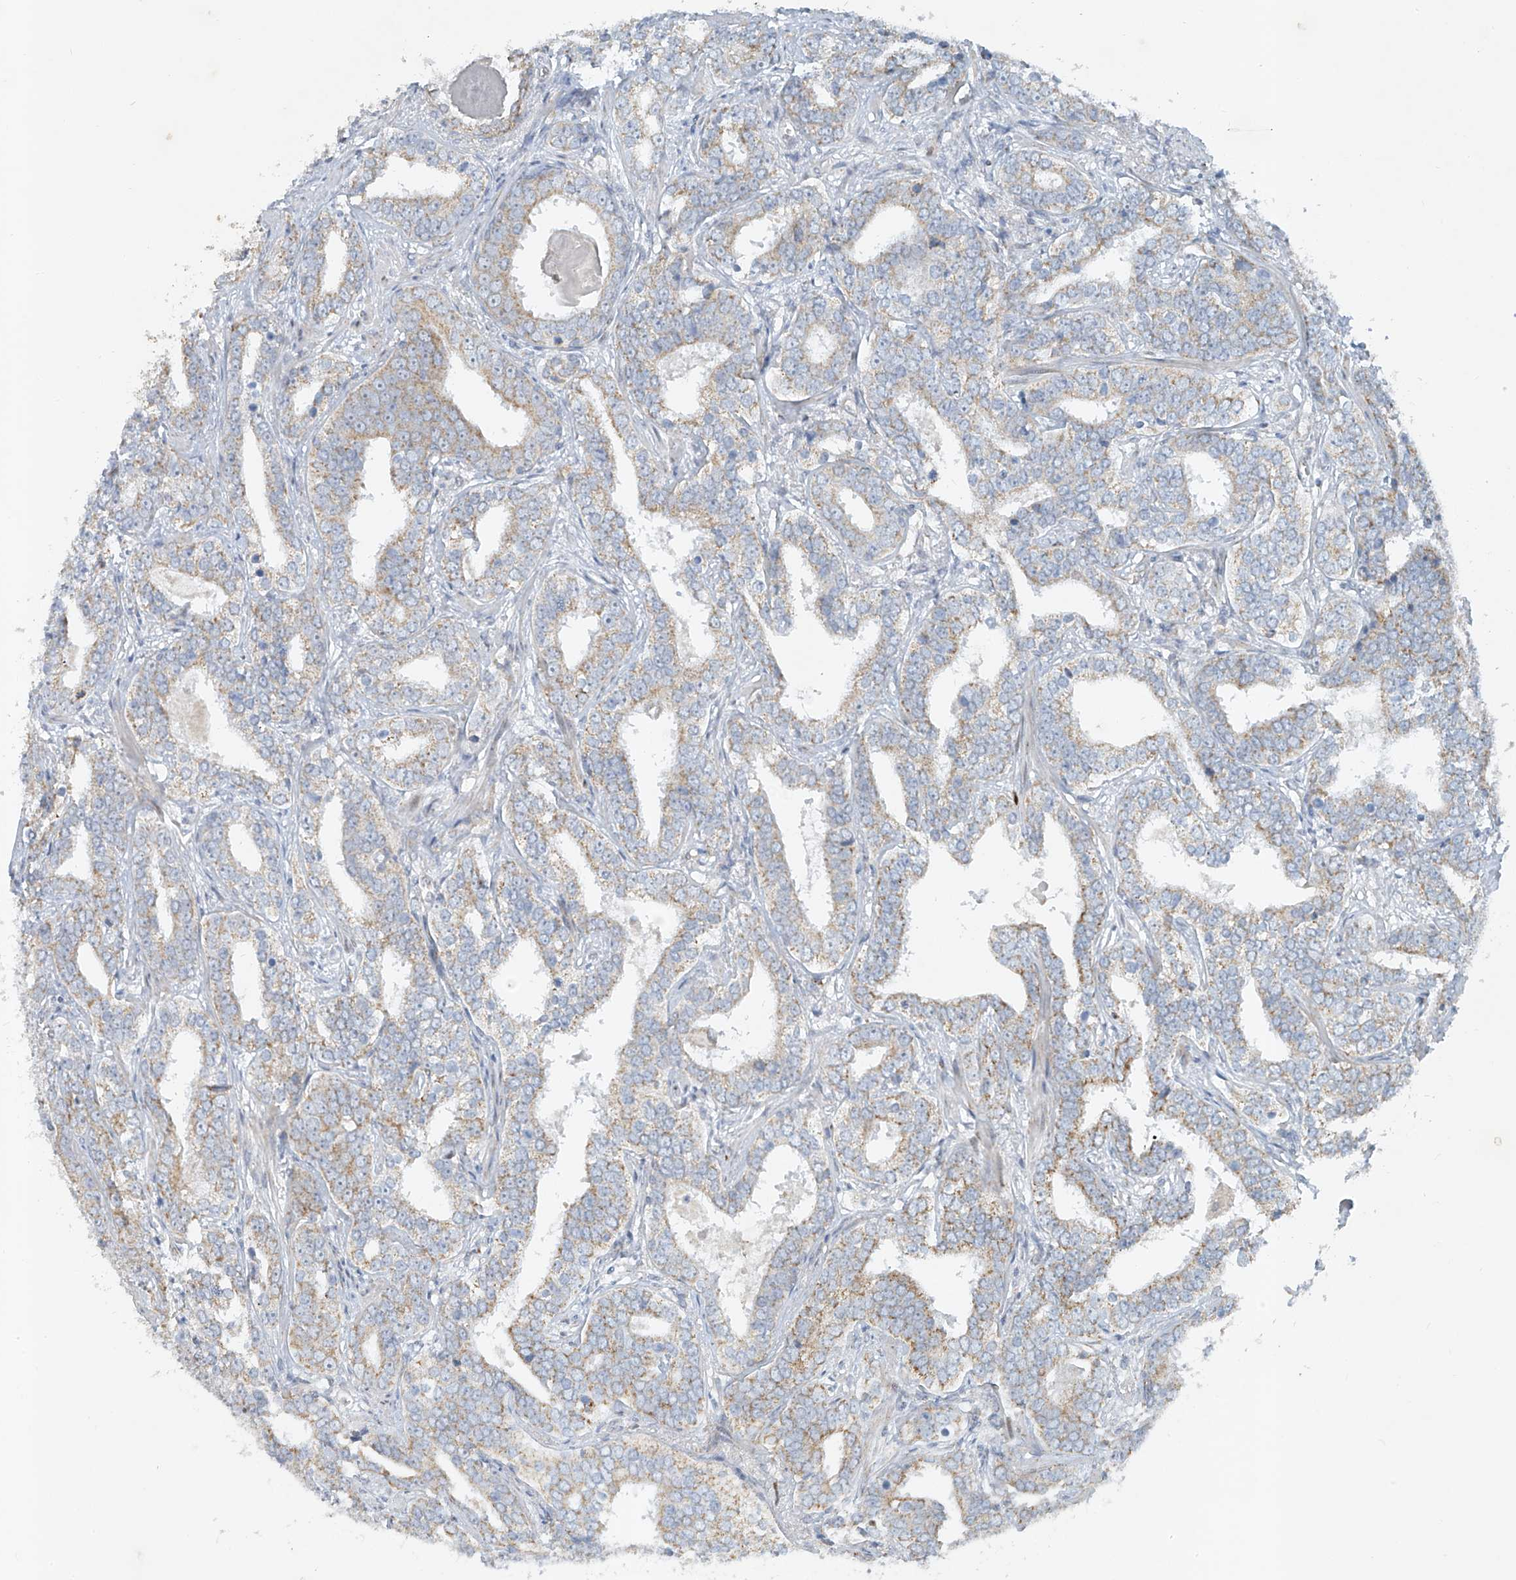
{"staining": {"intensity": "moderate", "quantity": "25%-75%", "location": "cytoplasmic/membranous"}, "tissue": "prostate cancer", "cell_type": "Tumor cells", "image_type": "cancer", "snomed": [{"axis": "morphology", "description": "Adenocarcinoma, High grade"}, {"axis": "topography", "description": "Prostate"}], "caption": "Prostate cancer stained for a protein displays moderate cytoplasmic/membranous positivity in tumor cells.", "gene": "SMDT1", "patient": {"sex": "male", "age": 62}}